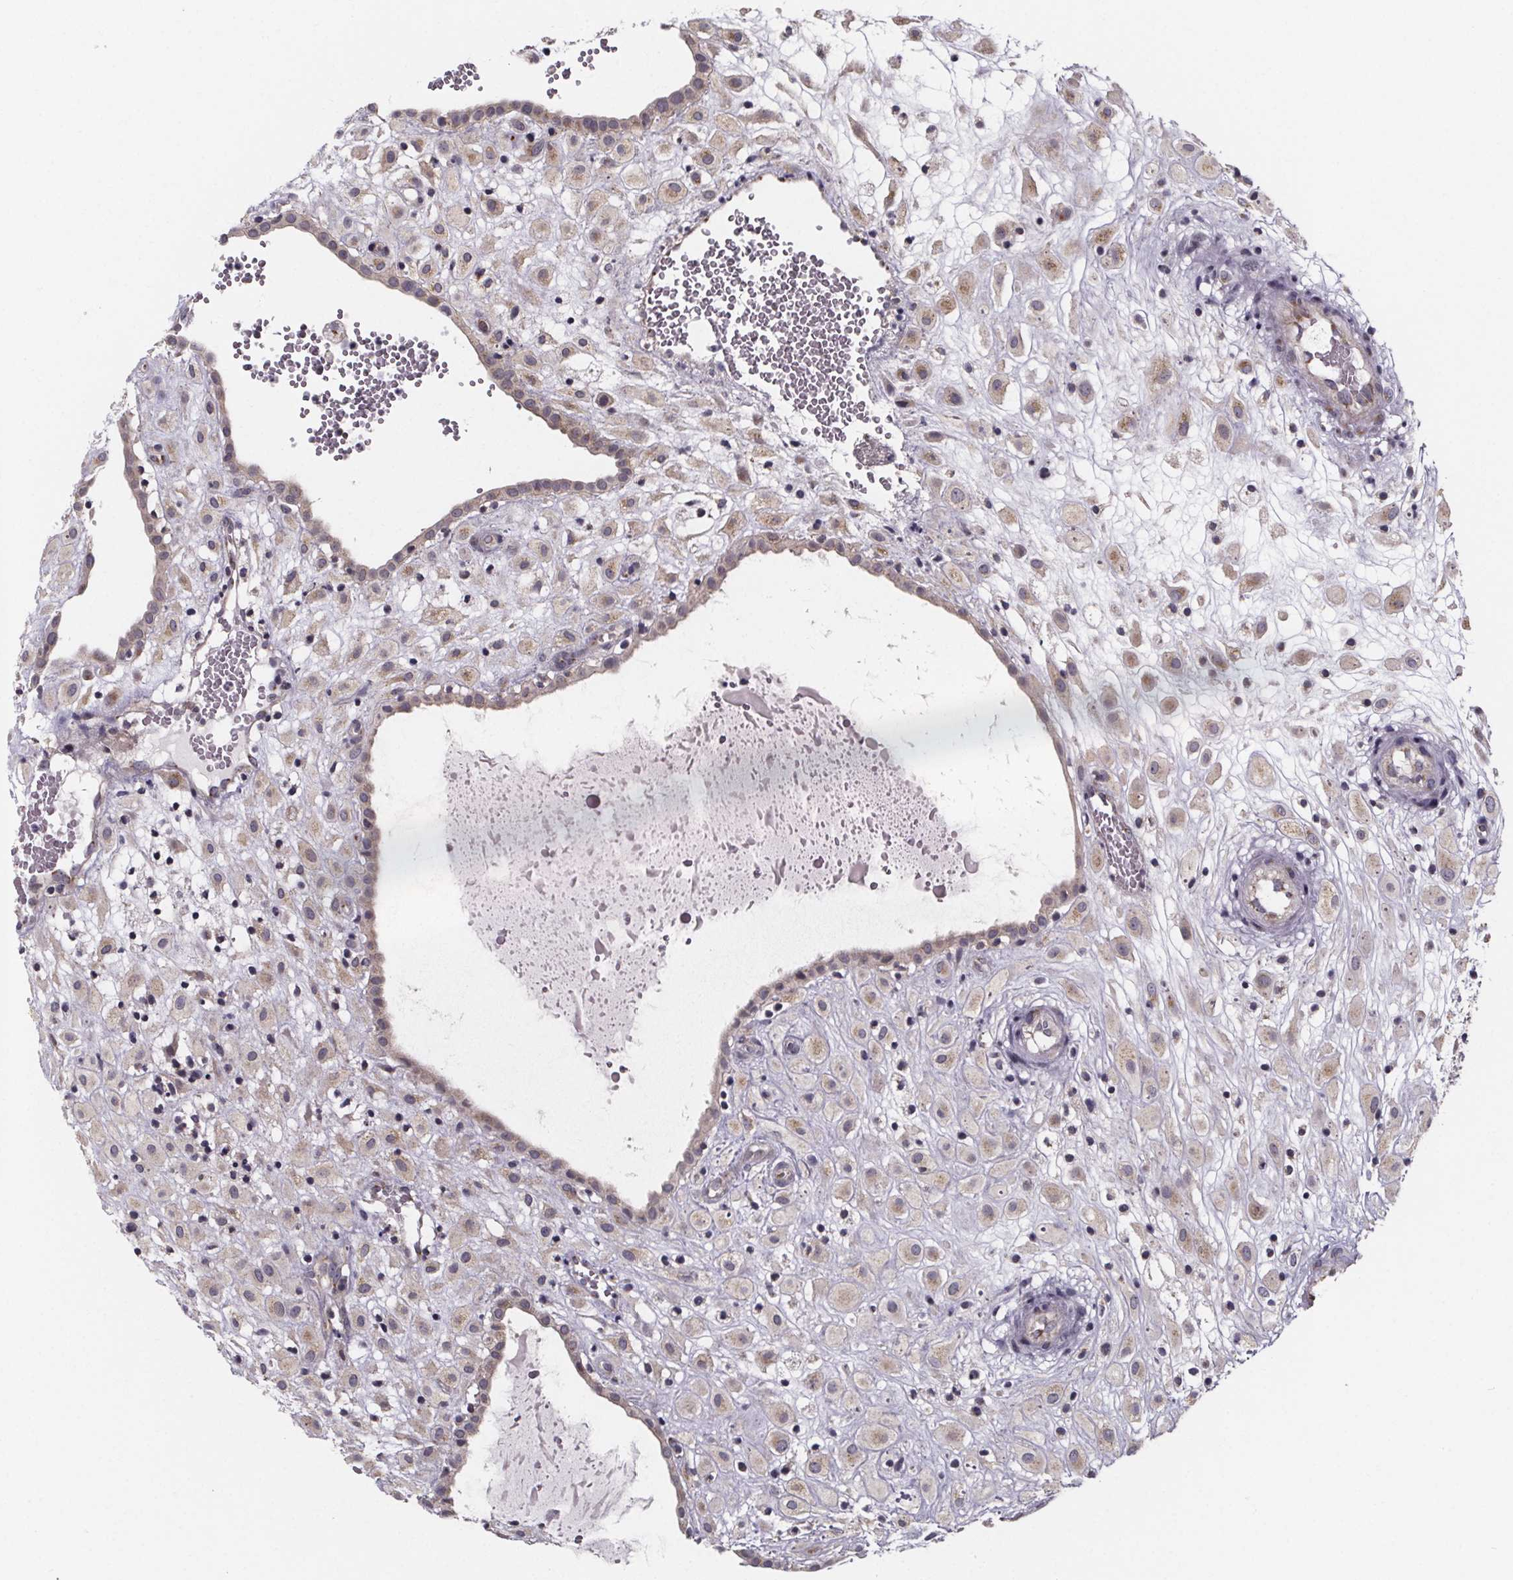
{"staining": {"intensity": "weak", "quantity": "25%-75%", "location": "cytoplasmic/membranous"}, "tissue": "placenta", "cell_type": "Decidual cells", "image_type": "normal", "snomed": [{"axis": "morphology", "description": "Normal tissue, NOS"}, {"axis": "topography", "description": "Placenta"}], "caption": "A low amount of weak cytoplasmic/membranous expression is identified in about 25%-75% of decidual cells in benign placenta.", "gene": "NDST1", "patient": {"sex": "female", "age": 24}}